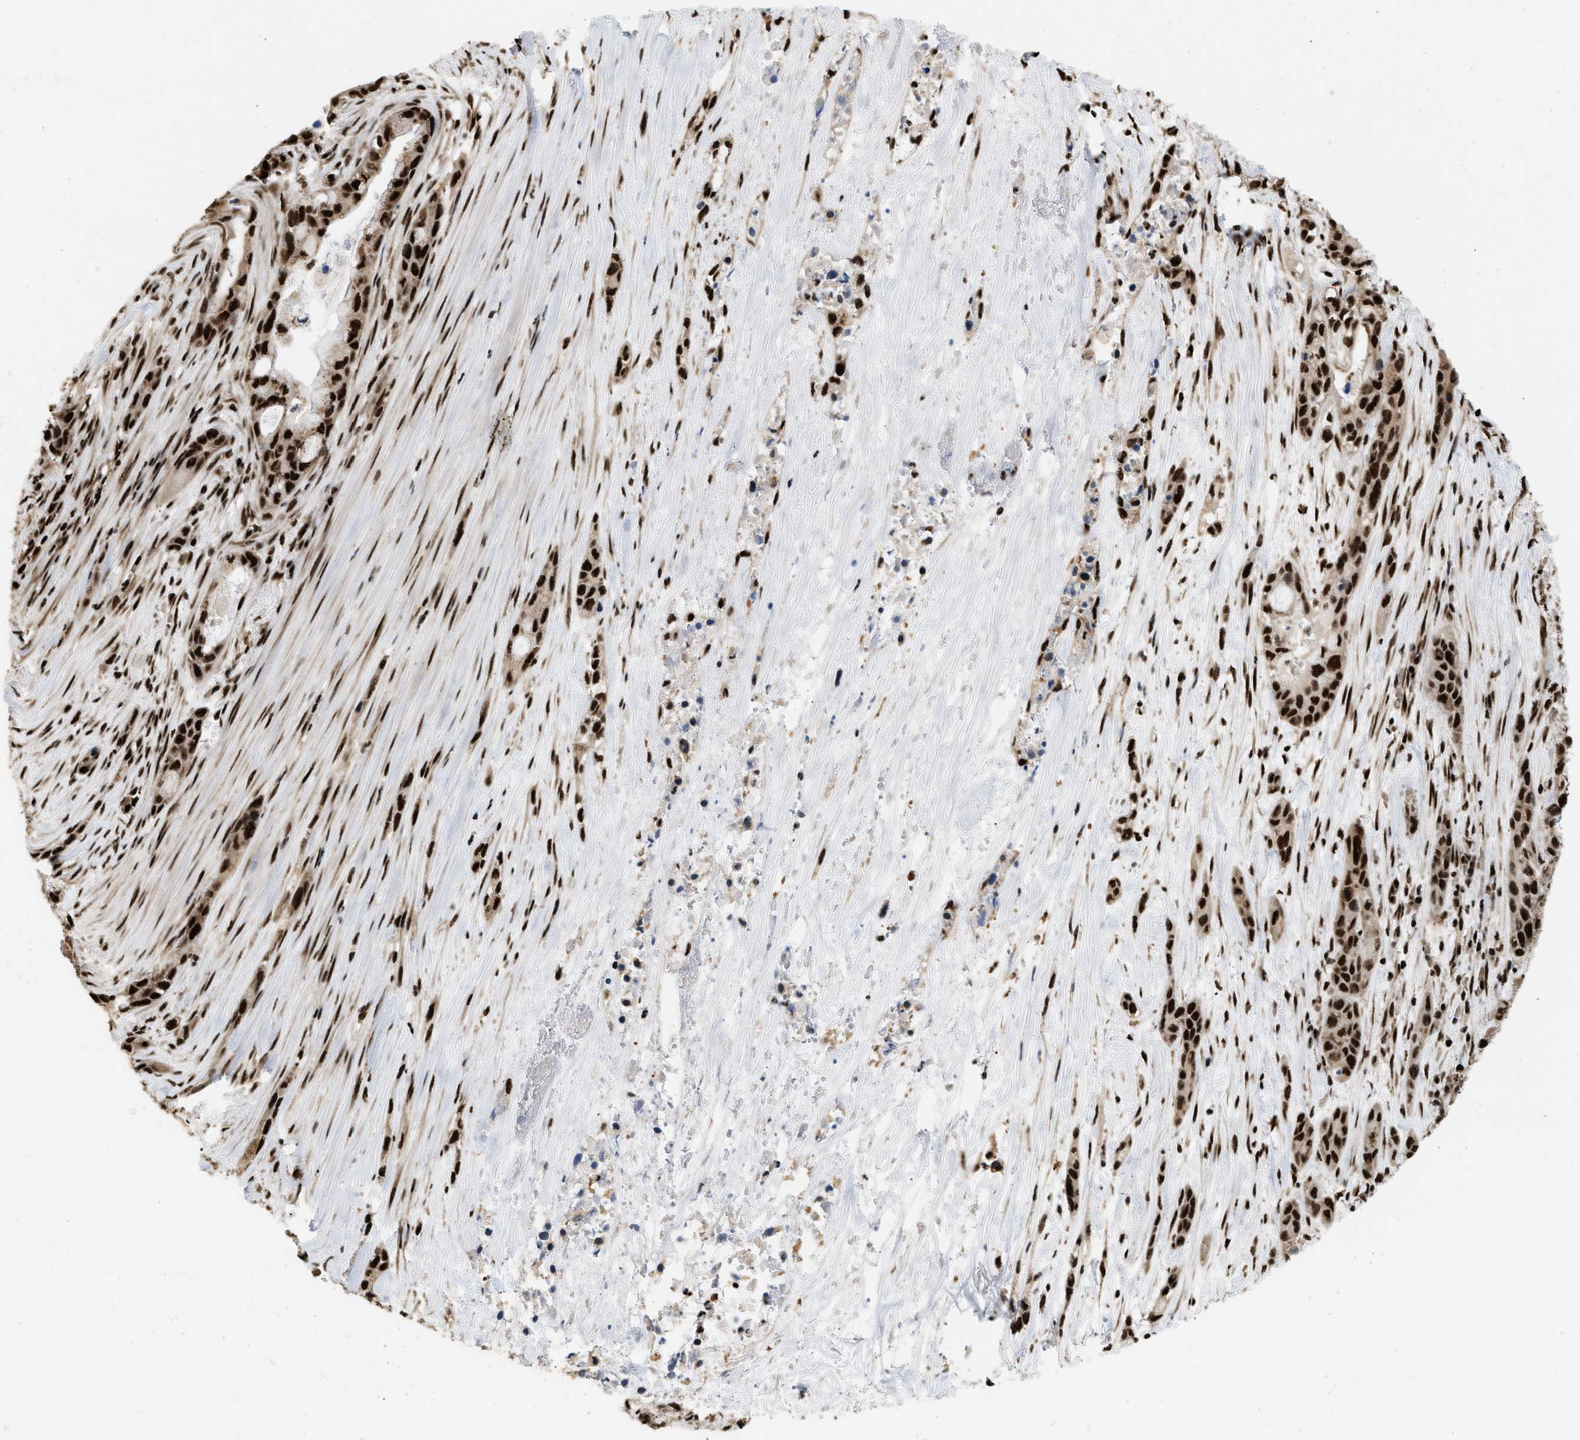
{"staining": {"intensity": "strong", "quantity": ">75%", "location": "nuclear"}, "tissue": "pancreatic cancer", "cell_type": "Tumor cells", "image_type": "cancer", "snomed": [{"axis": "morphology", "description": "Adenocarcinoma, NOS"}, {"axis": "topography", "description": "Pancreas"}], "caption": "Brown immunohistochemical staining in pancreatic adenocarcinoma displays strong nuclear positivity in about >75% of tumor cells. (DAB IHC, brown staining for protein, blue staining for nuclei).", "gene": "RBM5", "patient": {"sex": "male", "age": 53}}